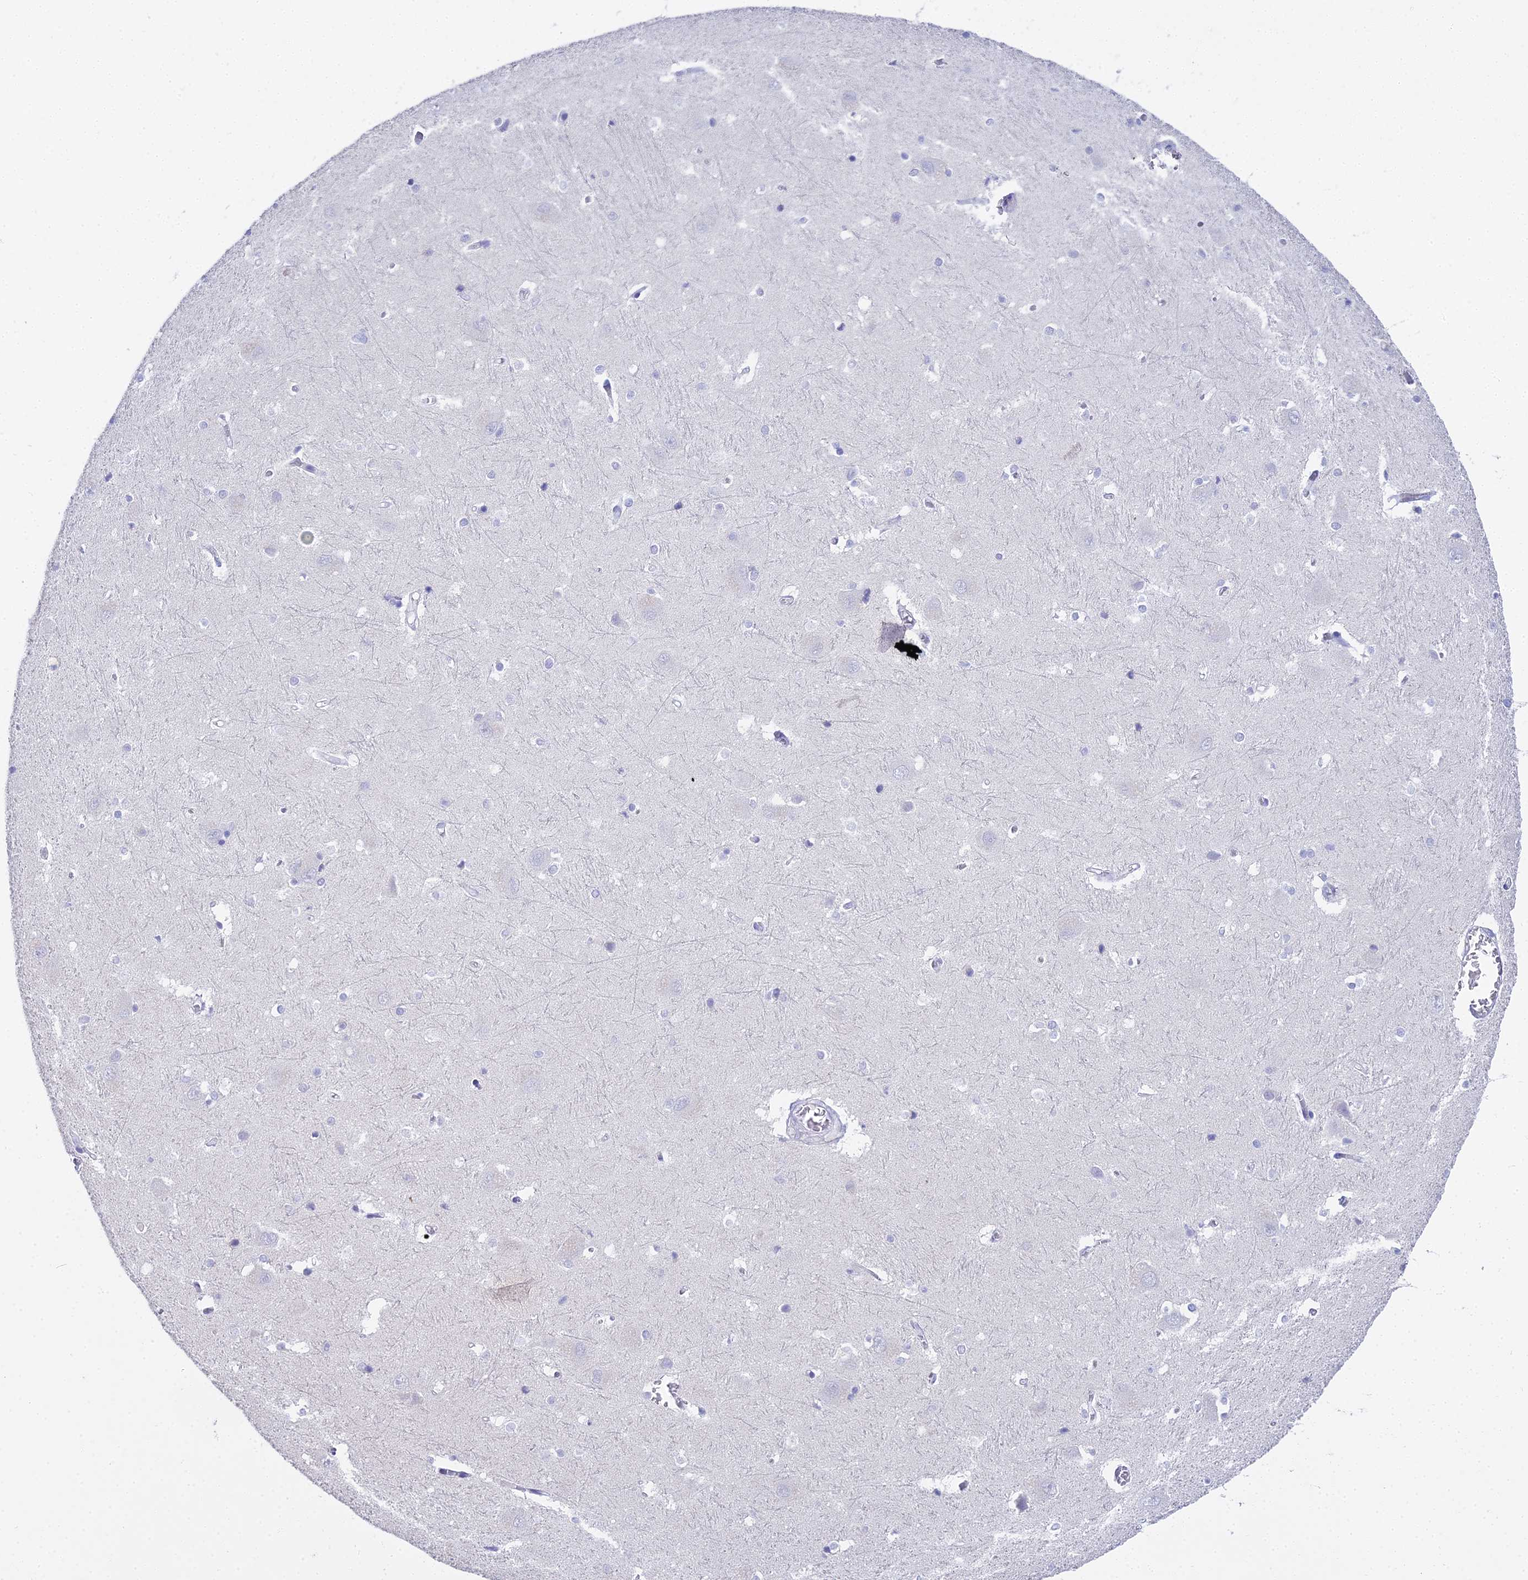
{"staining": {"intensity": "negative", "quantity": "none", "location": "none"}, "tissue": "caudate", "cell_type": "Glial cells", "image_type": "normal", "snomed": [{"axis": "morphology", "description": "Normal tissue, NOS"}, {"axis": "topography", "description": "Lateral ventricle wall"}], "caption": "Immunohistochemistry (IHC) micrograph of unremarkable human caudate stained for a protein (brown), which displays no positivity in glial cells. The staining was performed using DAB (3,3'-diaminobenzidine) to visualize the protein expression in brown, while the nuclei were stained in blue with hematoxylin (Magnification: 20x).", "gene": "S100A7", "patient": {"sex": "male", "age": 37}}